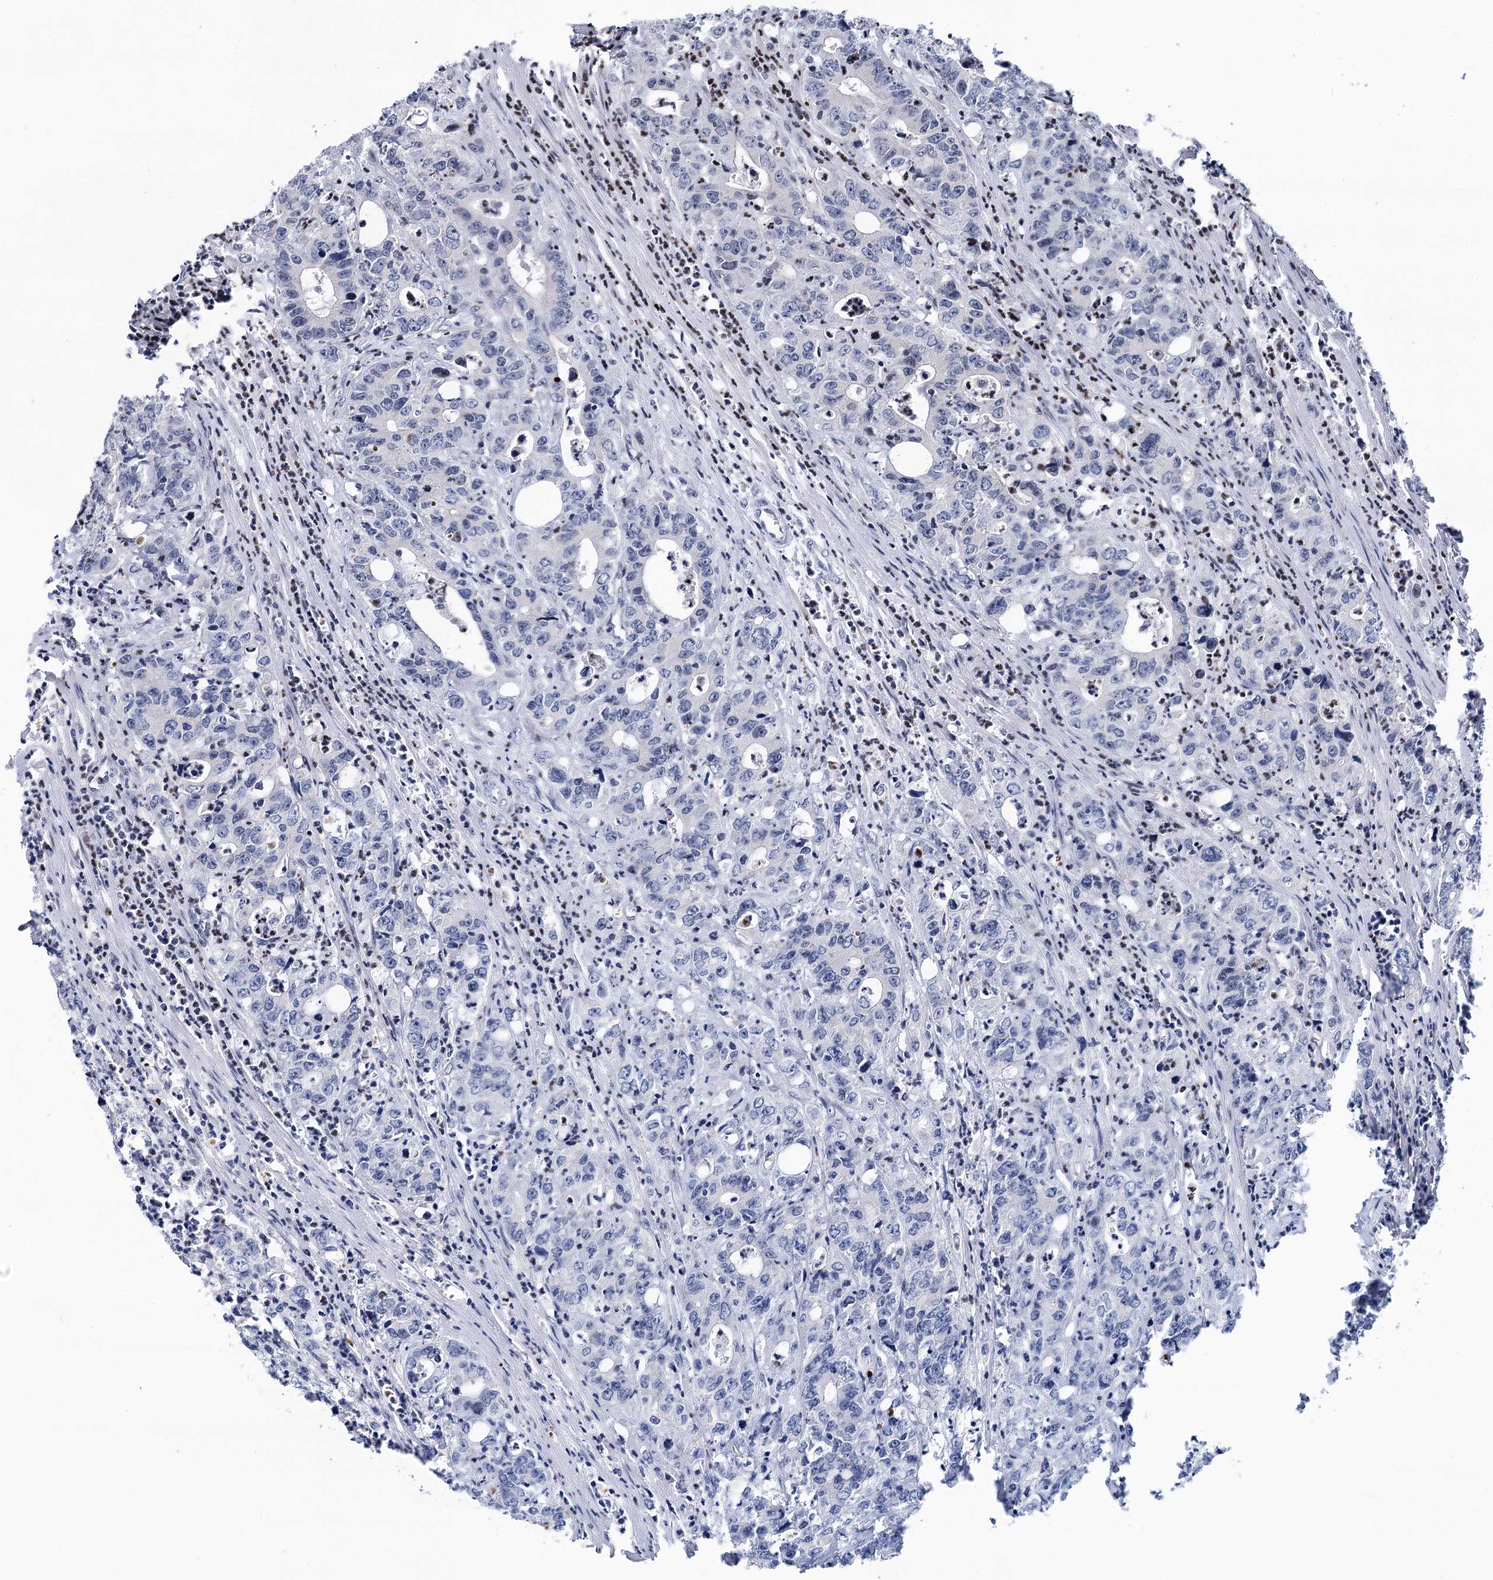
{"staining": {"intensity": "negative", "quantity": "none", "location": "none"}, "tissue": "colorectal cancer", "cell_type": "Tumor cells", "image_type": "cancer", "snomed": [{"axis": "morphology", "description": "Adenocarcinoma, NOS"}, {"axis": "topography", "description": "Colon"}], "caption": "There is no significant expression in tumor cells of colorectal cancer.", "gene": "PTGR1", "patient": {"sex": "female", "age": 75}}